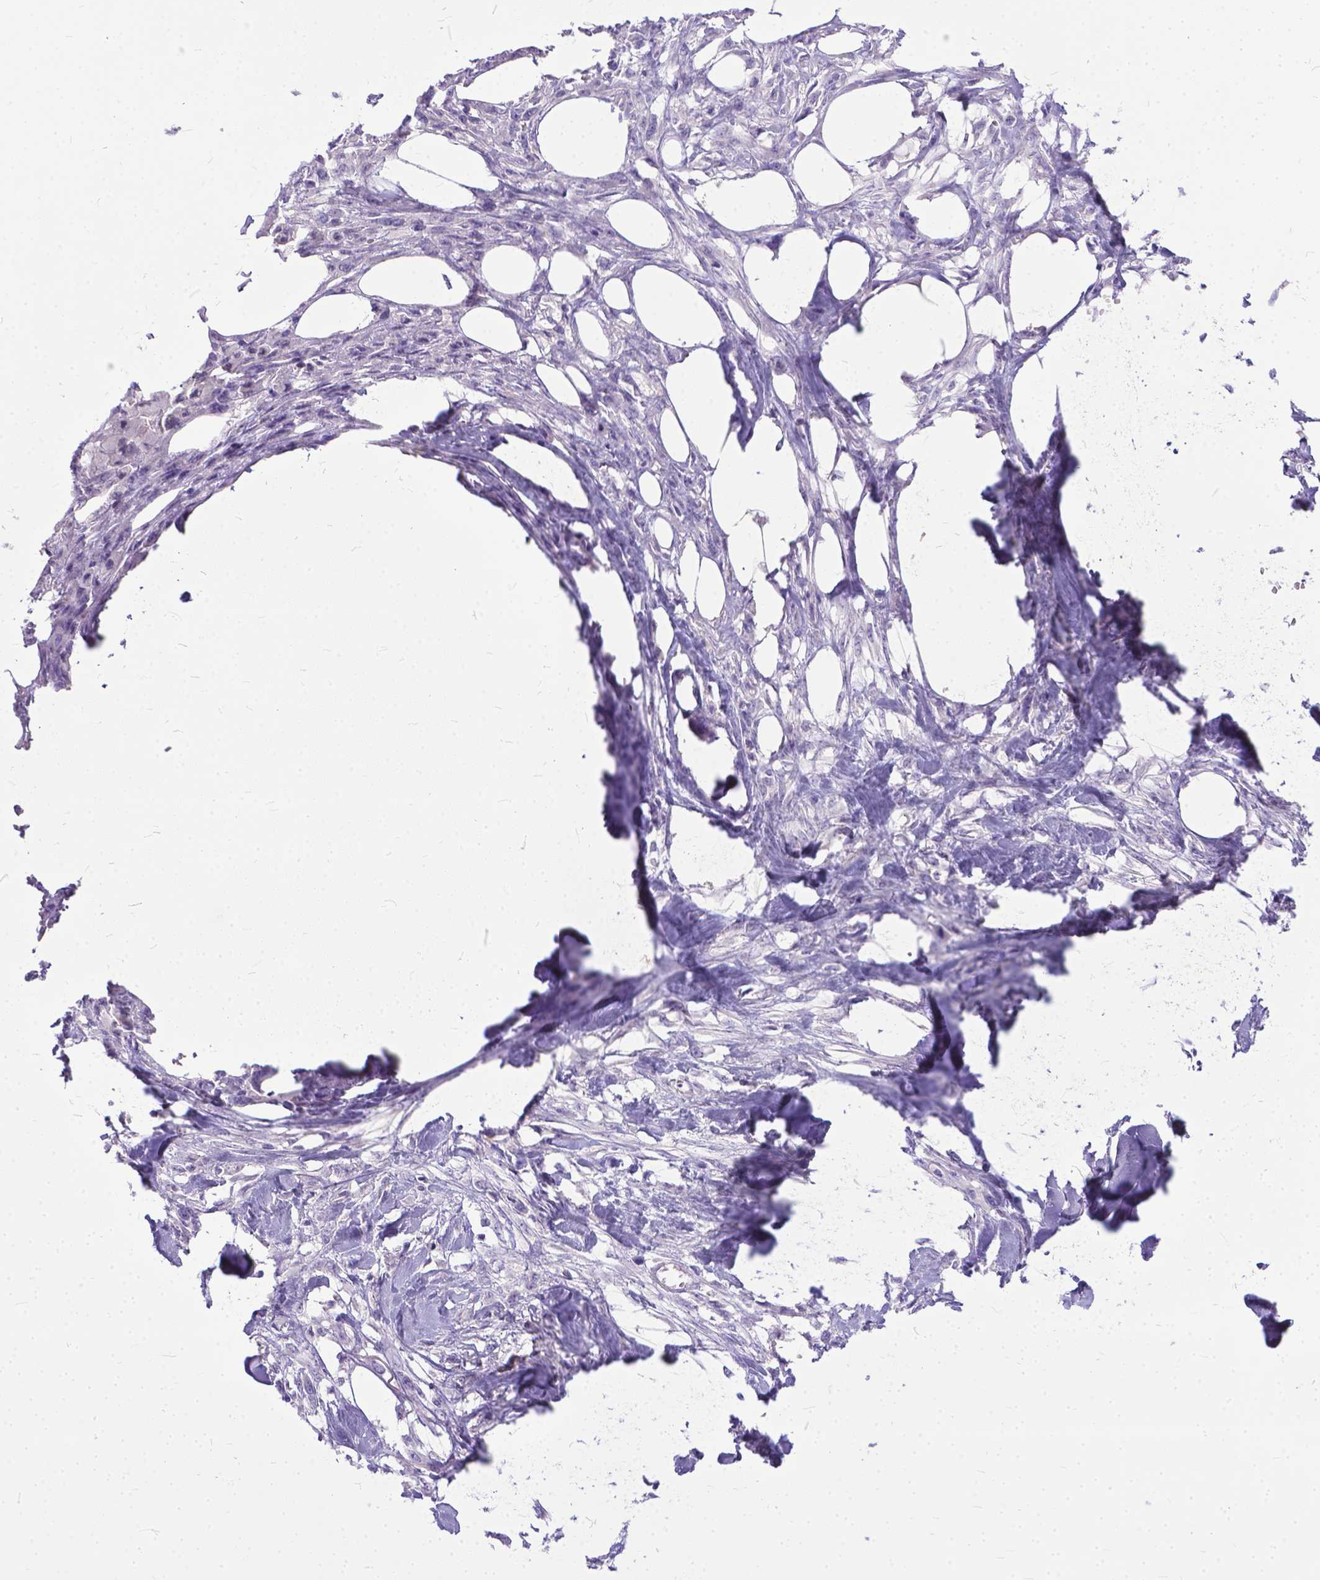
{"staining": {"intensity": "negative", "quantity": "none", "location": "none"}, "tissue": "skin cancer", "cell_type": "Tumor cells", "image_type": "cancer", "snomed": [{"axis": "morphology", "description": "Squamous cell carcinoma, NOS"}, {"axis": "topography", "description": "Skin"}], "caption": "Immunohistochemical staining of skin cancer demonstrates no significant positivity in tumor cells.", "gene": "TTLL6", "patient": {"sex": "female", "age": 59}}